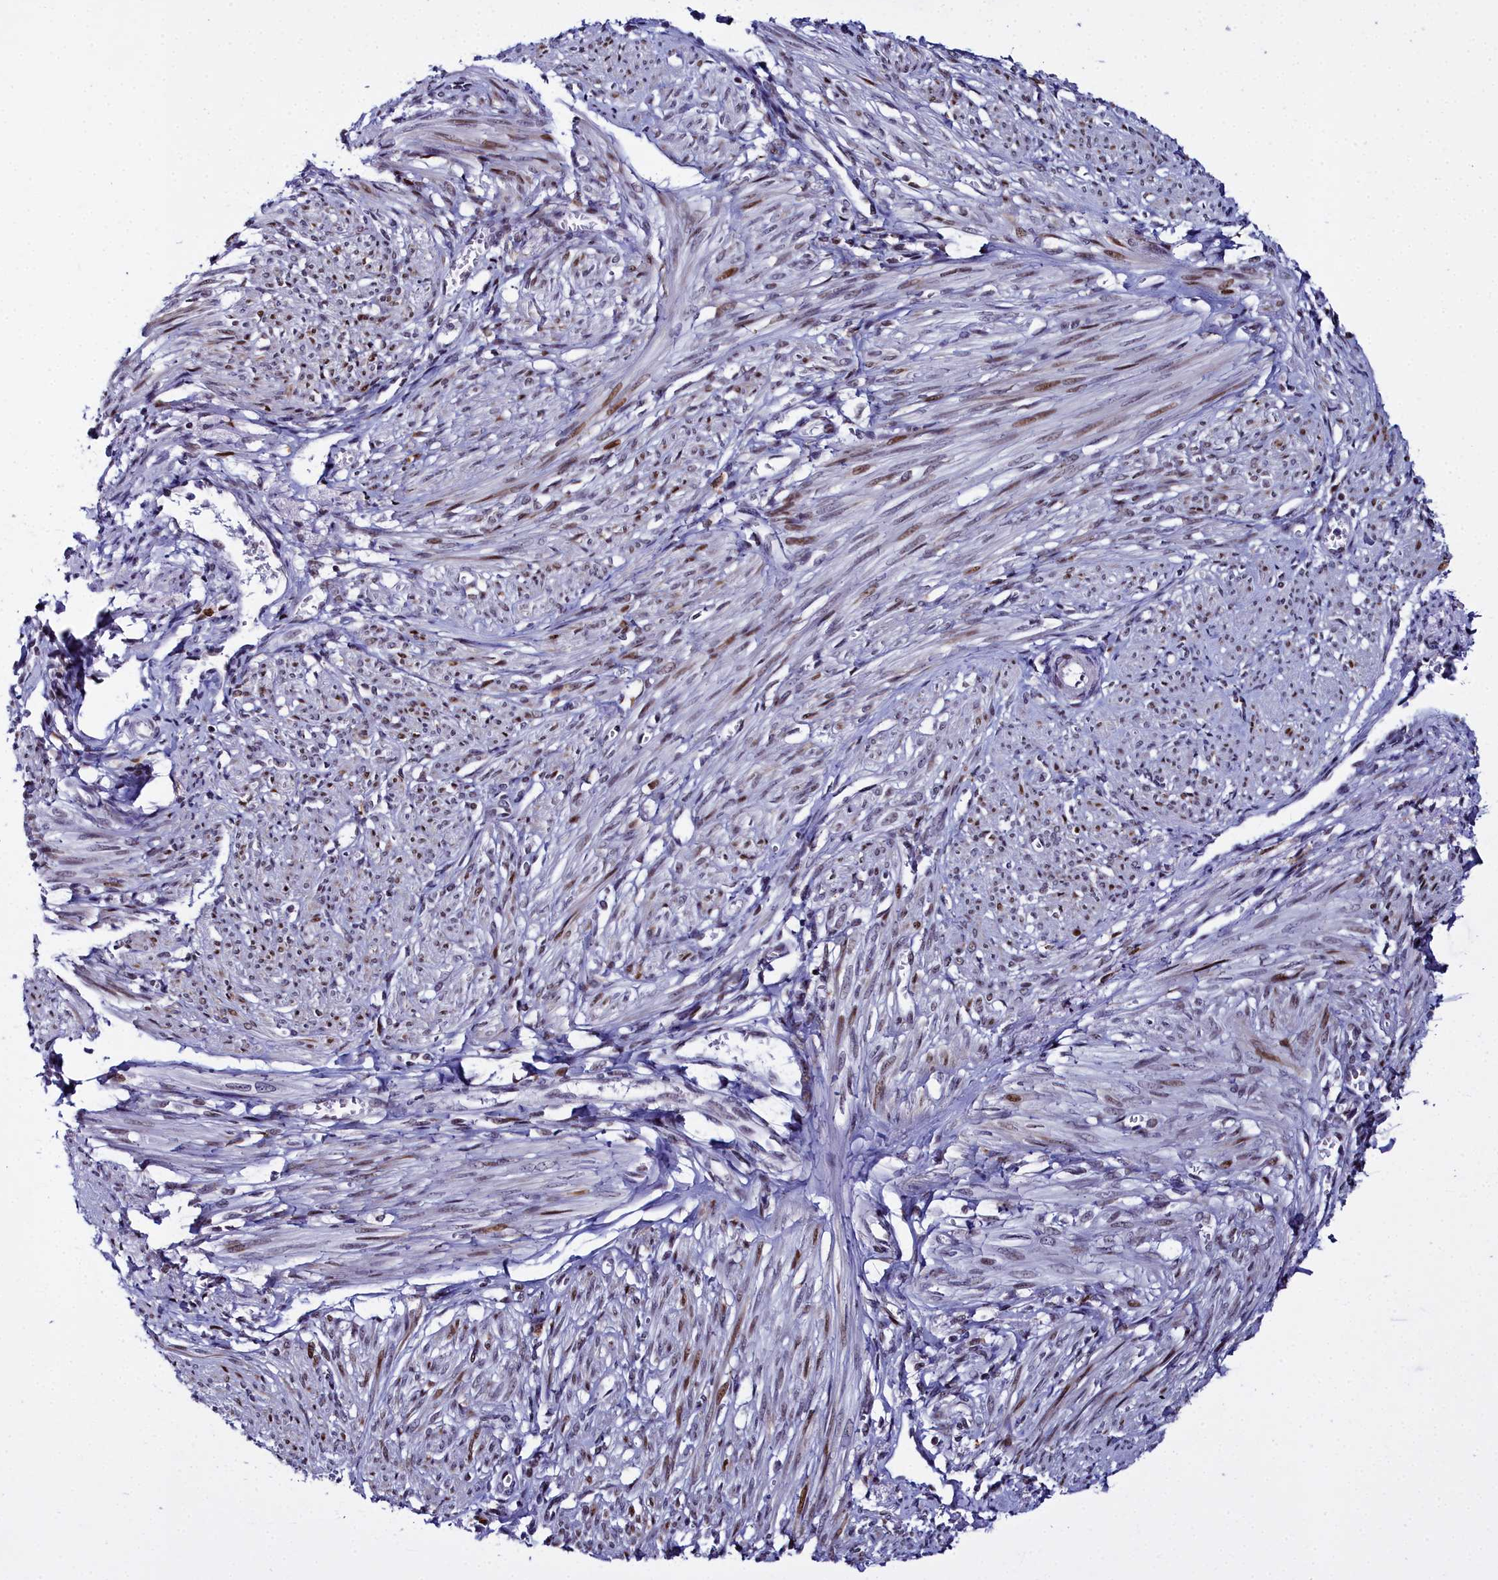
{"staining": {"intensity": "moderate", "quantity": "<25%", "location": "nuclear"}, "tissue": "smooth muscle", "cell_type": "Smooth muscle cells", "image_type": "normal", "snomed": [{"axis": "morphology", "description": "Normal tissue, NOS"}, {"axis": "topography", "description": "Smooth muscle"}], "caption": "Approximately <25% of smooth muscle cells in normal smooth muscle display moderate nuclear protein positivity as visualized by brown immunohistochemical staining.", "gene": "CCDC97", "patient": {"sex": "female", "age": 39}}